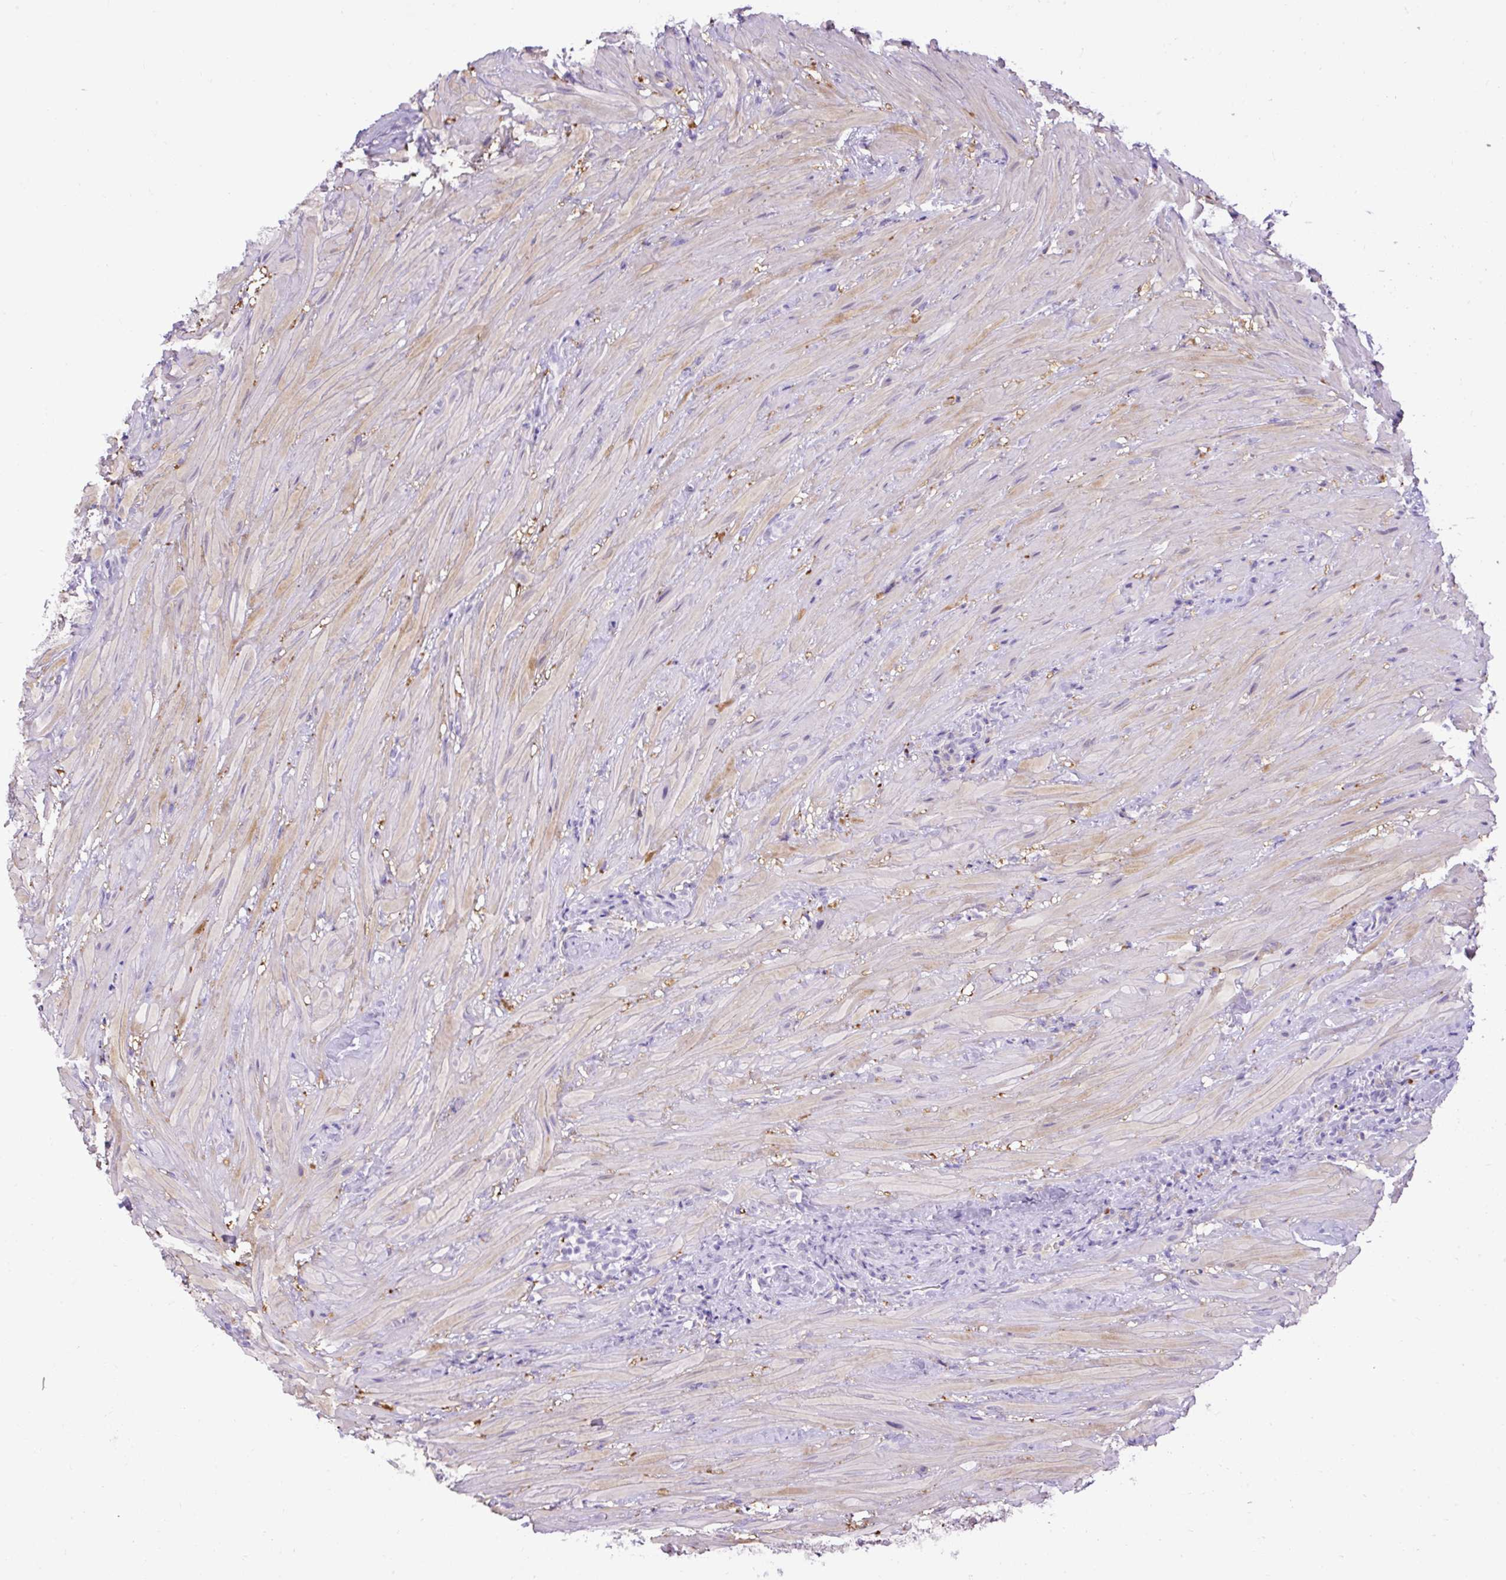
{"staining": {"intensity": "negative", "quantity": "none", "location": "none"}, "tissue": "seminal vesicle", "cell_type": "Glandular cells", "image_type": "normal", "snomed": [{"axis": "morphology", "description": "Normal tissue, NOS"}, {"axis": "topography", "description": "Seminal veicle"}], "caption": "DAB (3,3'-diaminobenzidine) immunohistochemical staining of unremarkable seminal vesicle reveals no significant positivity in glandular cells. The staining is performed using DAB (3,3'-diaminobenzidine) brown chromogen with nuclei counter-stained in using hematoxylin.", "gene": "SPTBN5", "patient": {"sex": "male", "age": 68}}